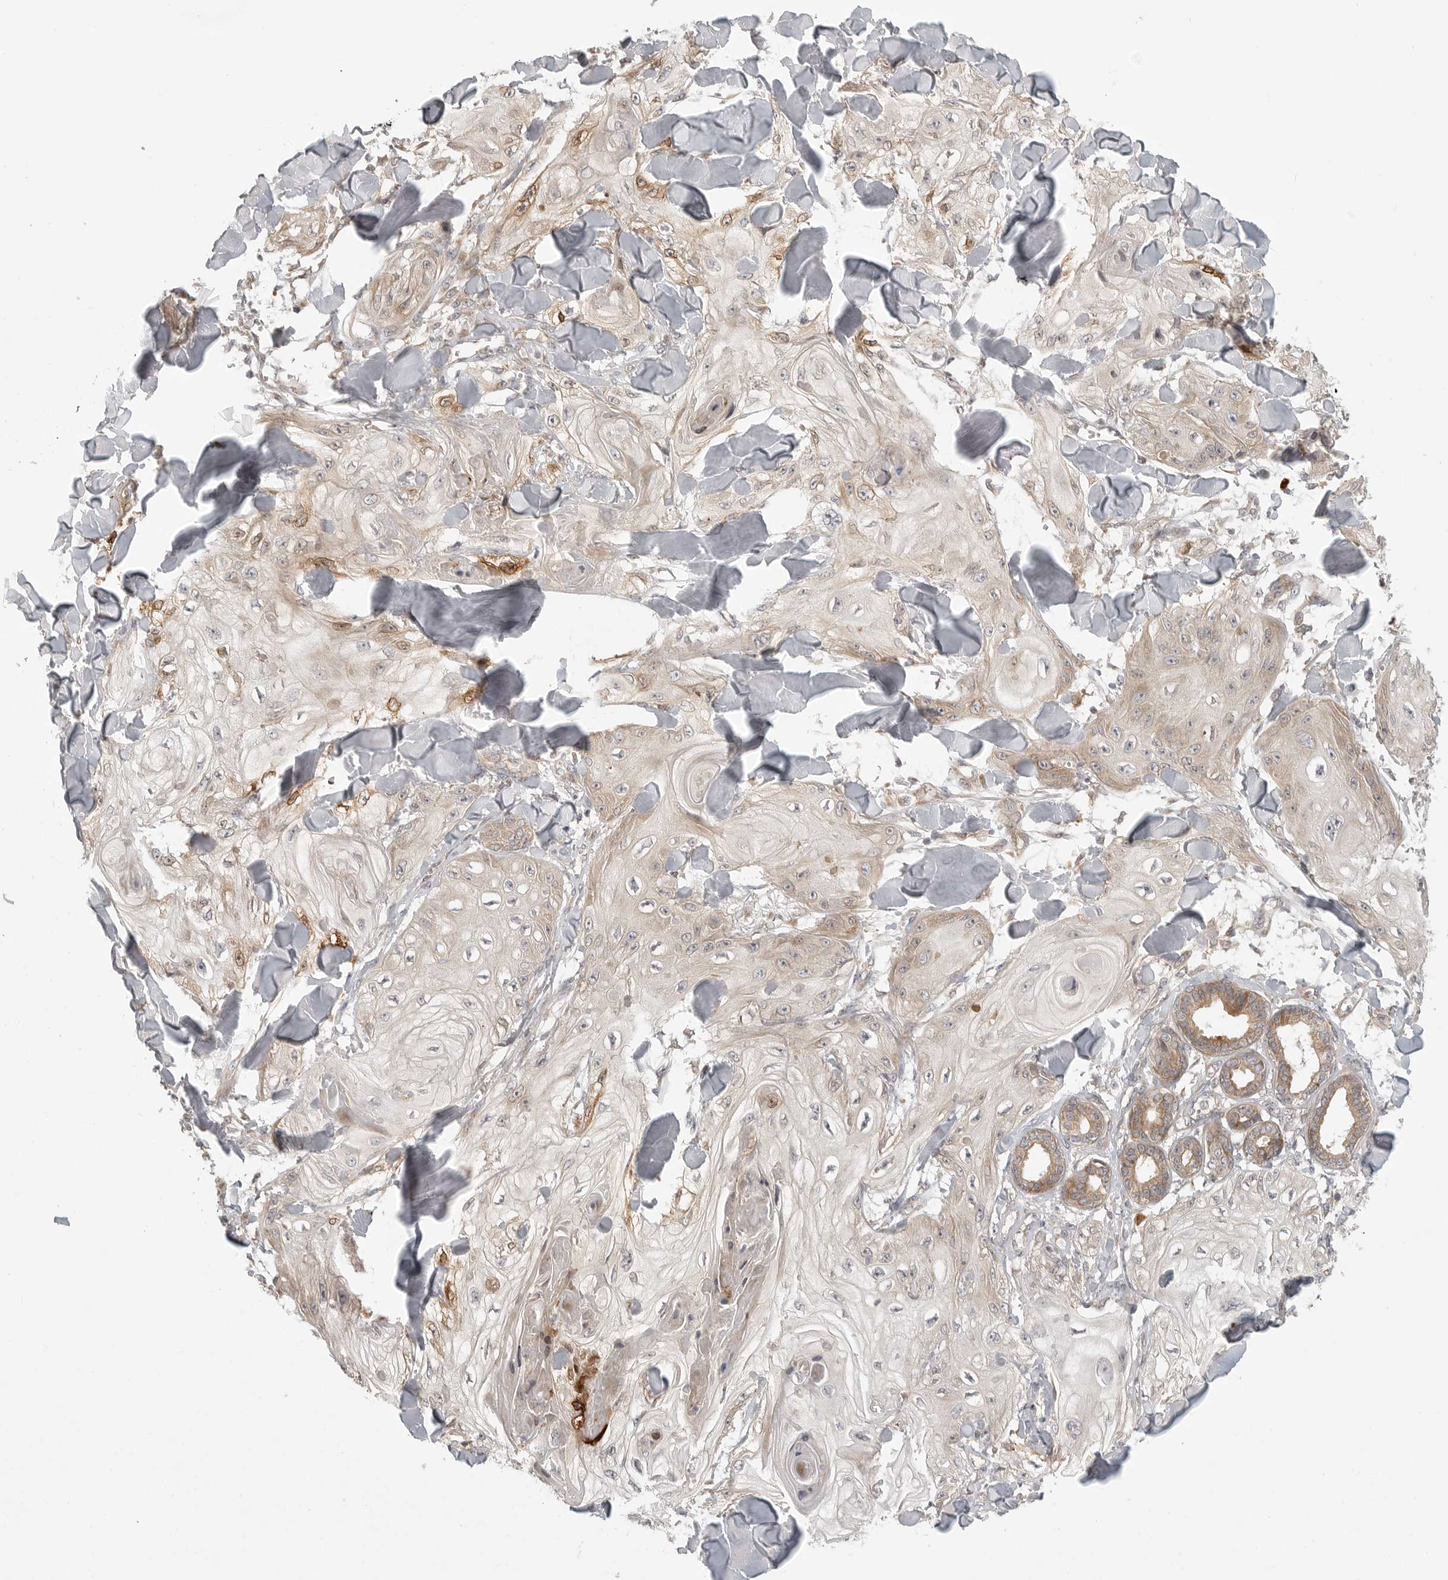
{"staining": {"intensity": "weak", "quantity": "25%-75%", "location": "cytoplasmic/membranous"}, "tissue": "skin cancer", "cell_type": "Tumor cells", "image_type": "cancer", "snomed": [{"axis": "morphology", "description": "Squamous cell carcinoma, NOS"}, {"axis": "topography", "description": "Skin"}], "caption": "This histopathology image reveals immunohistochemistry (IHC) staining of skin cancer, with low weak cytoplasmic/membranous expression in about 25%-75% of tumor cells.", "gene": "CCPG1", "patient": {"sex": "male", "age": 74}}